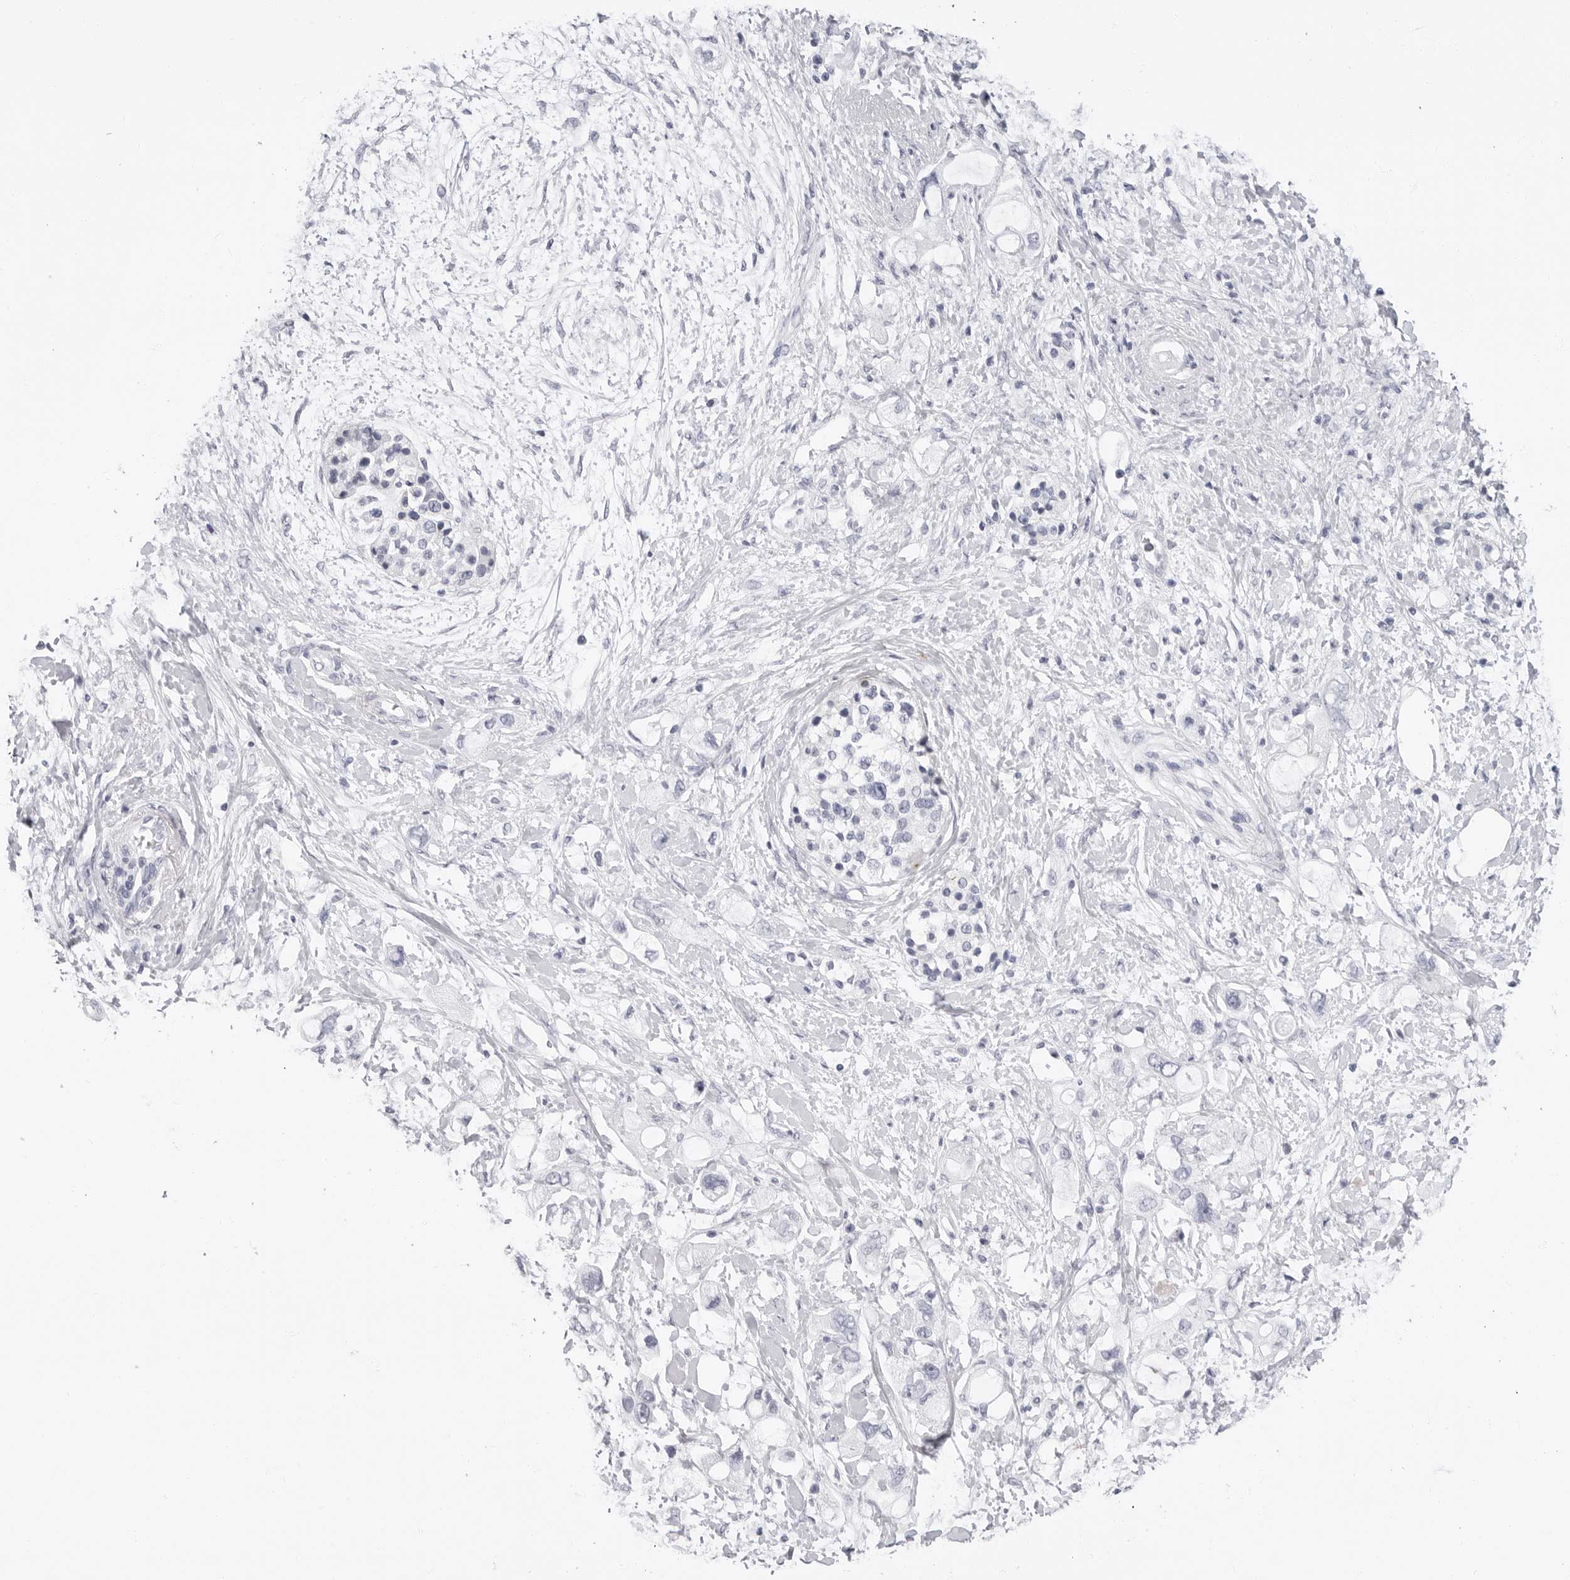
{"staining": {"intensity": "negative", "quantity": "none", "location": "none"}, "tissue": "pancreatic cancer", "cell_type": "Tumor cells", "image_type": "cancer", "snomed": [{"axis": "morphology", "description": "Adenocarcinoma, NOS"}, {"axis": "topography", "description": "Pancreas"}], "caption": "This is an IHC photomicrograph of human pancreatic adenocarcinoma. There is no staining in tumor cells.", "gene": "ERICH3", "patient": {"sex": "female", "age": 56}}